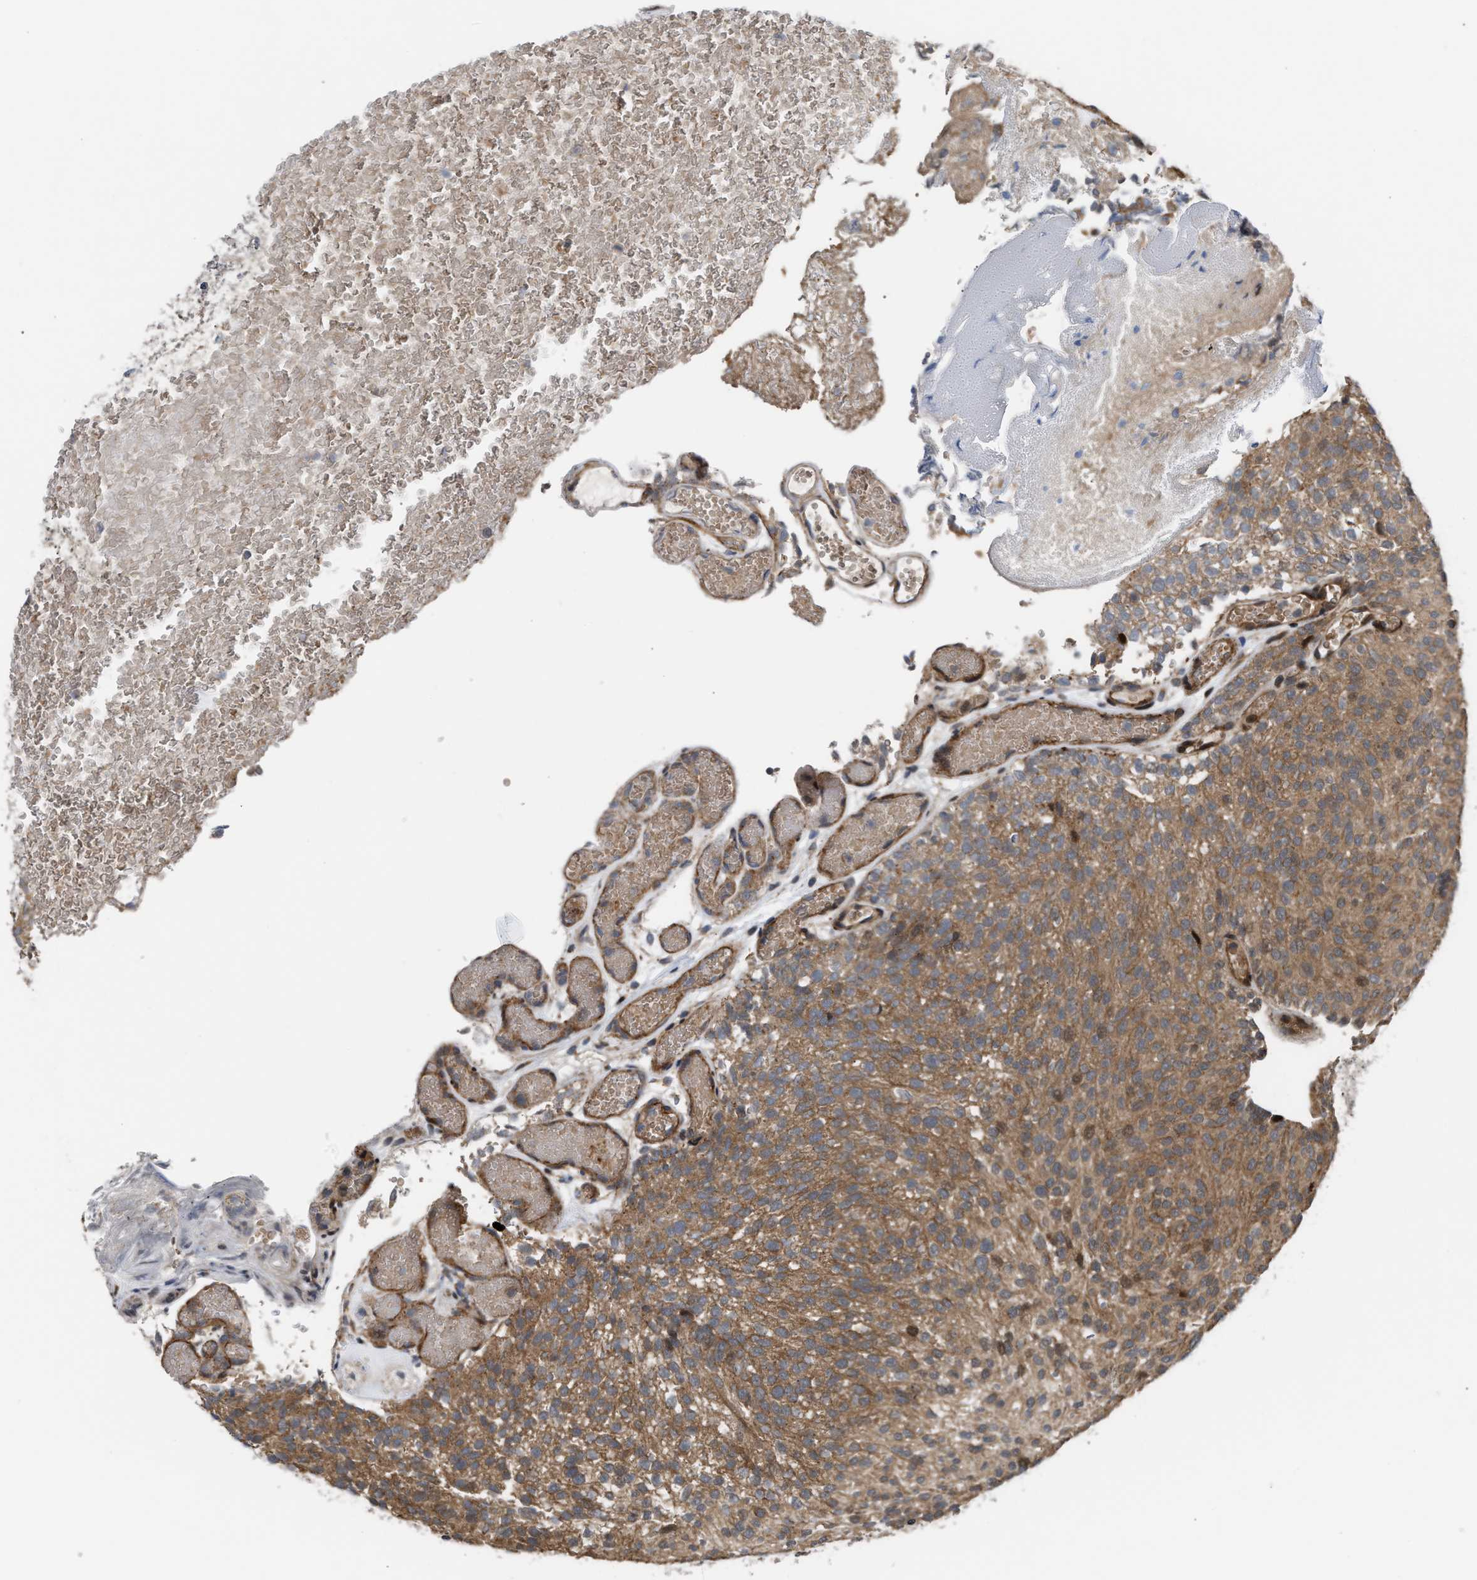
{"staining": {"intensity": "moderate", "quantity": ">75%", "location": "cytoplasmic/membranous,nuclear"}, "tissue": "urothelial cancer", "cell_type": "Tumor cells", "image_type": "cancer", "snomed": [{"axis": "morphology", "description": "Urothelial carcinoma, Low grade"}, {"axis": "topography", "description": "Urinary bladder"}], "caption": "Immunohistochemistry photomicrograph of human urothelial carcinoma (low-grade) stained for a protein (brown), which demonstrates medium levels of moderate cytoplasmic/membranous and nuclear staining in approximately >75% of tumor cells.", "gene": "STAU2", "patient": {"sex": "male", "age": 78}}